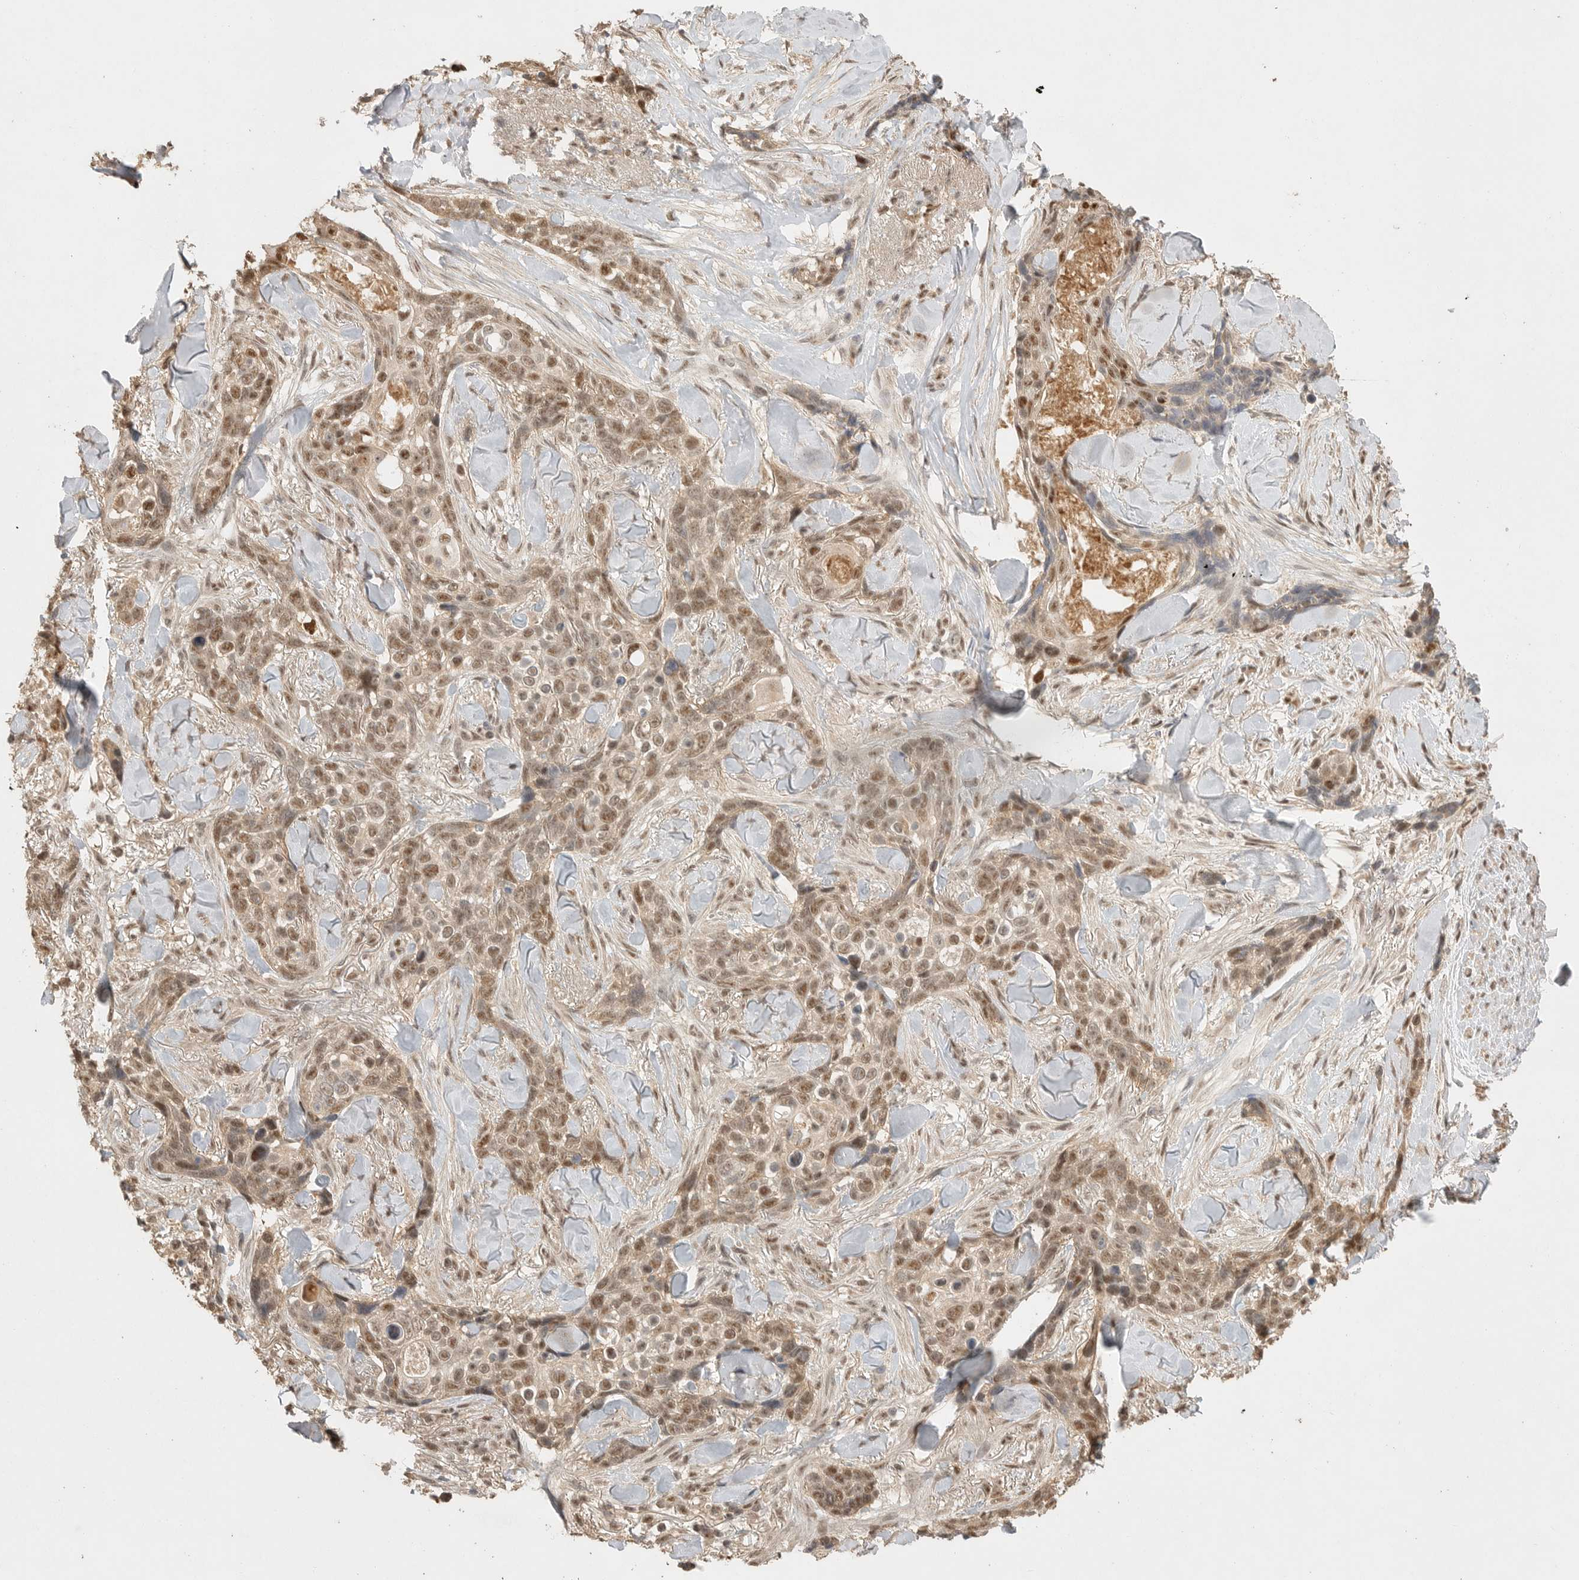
{"staining": {"intensity": "moderate", "quantity": ">75%", "location": "cytoplasmic/membranous,nuclear"}, "tissue": "skin cancer", "cell_type": "Tumor cells", "image_type": "cancer", "snomed": [{"axis": "morphology", "description": "Basal cell carcinoma"}, {"axis": "topography", "description": "Skin"}], "caption": "The immunohistochemical stain shows moderate cytoplasmic/membranous and nuclear positivity in tumor cells of skin cancer (basal cell carcinoma) tissue.", "gene": "DFFA", "patient": {"sex": "female", "age": 82}}